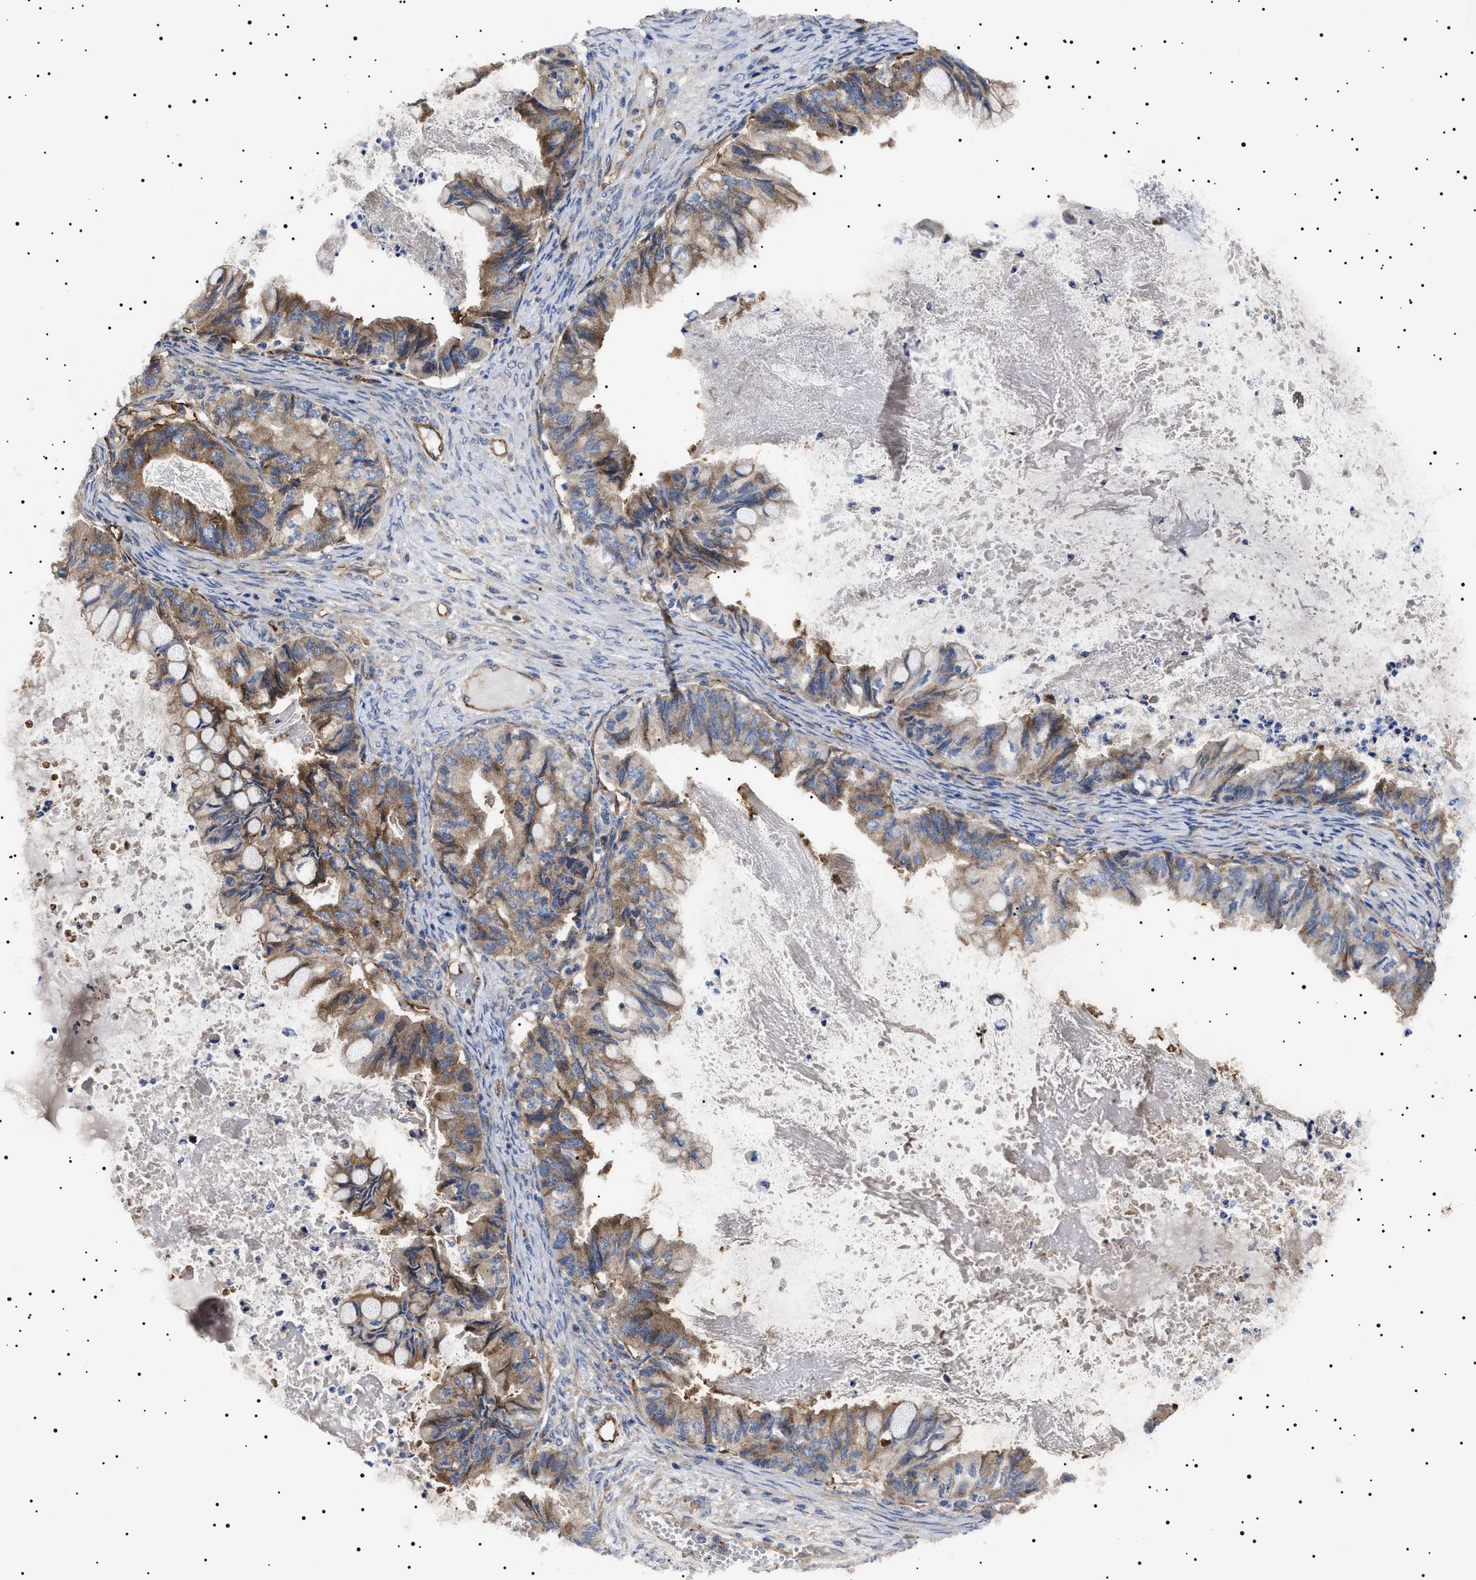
{"staining": {"intensity": "moderate", "quantity": ">75%", "location": "cytoplasmic/membranous"}, "tissue": "ovarian cancer", "cell_type": "Tumor cells", "image_type": "cancer", "snomed": [{"axis": "morphology", "description": "Cystadenocarcinoma, mucinous, NOS"}, {"axis": "topography", "description": "Ovary"}], "caption": "Ovarian cancer was stained to show a protein in brown. There is medium levels of moderate cytoplasmic/membranous positivity in about >75% of tumor cells.", "gene": "TPP2", "patient": {"sex": "female", "age": 80}}